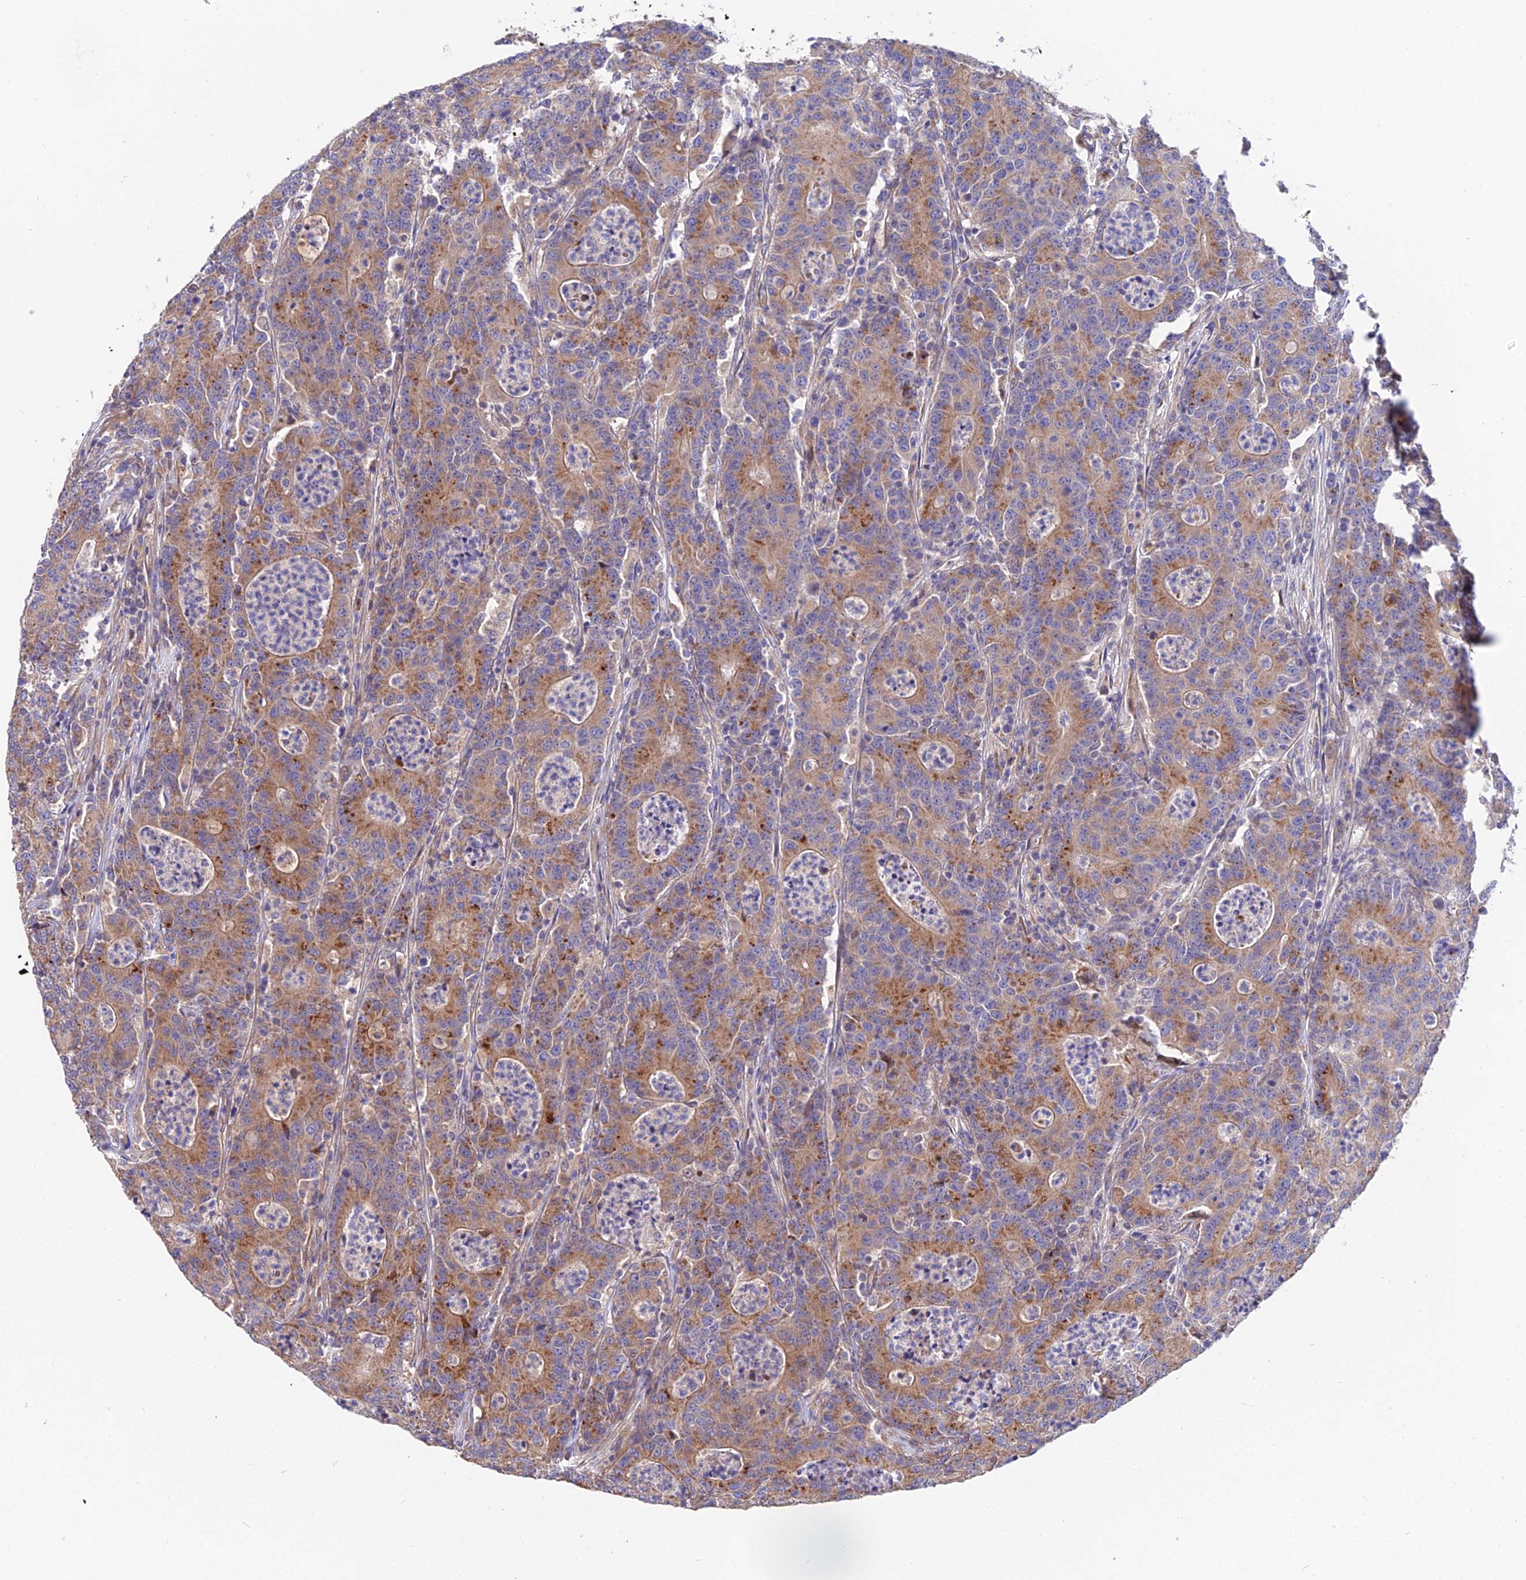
{"staining": {"intensity": "moderate", "quantity": ">75%", "location": "cytoplasmic/membranous"}, "tissue": "colorectal cancer", "cell_type": "Tumor cells", "image_type": "cancer", "snomed": [{"axis": "morphology", "description": "Adenocarcinoma, NOS"}, {"axis": "topography", "description": "Colon"}], "caption": "Protein staining of colorectal adenocarcinoma tissue exhibits moderate cytoplasmic/membranous expression in approximately >75% of tumor cells.", "gene": "CDC37L1", "patient": {"sex": "male", "age": 83}}